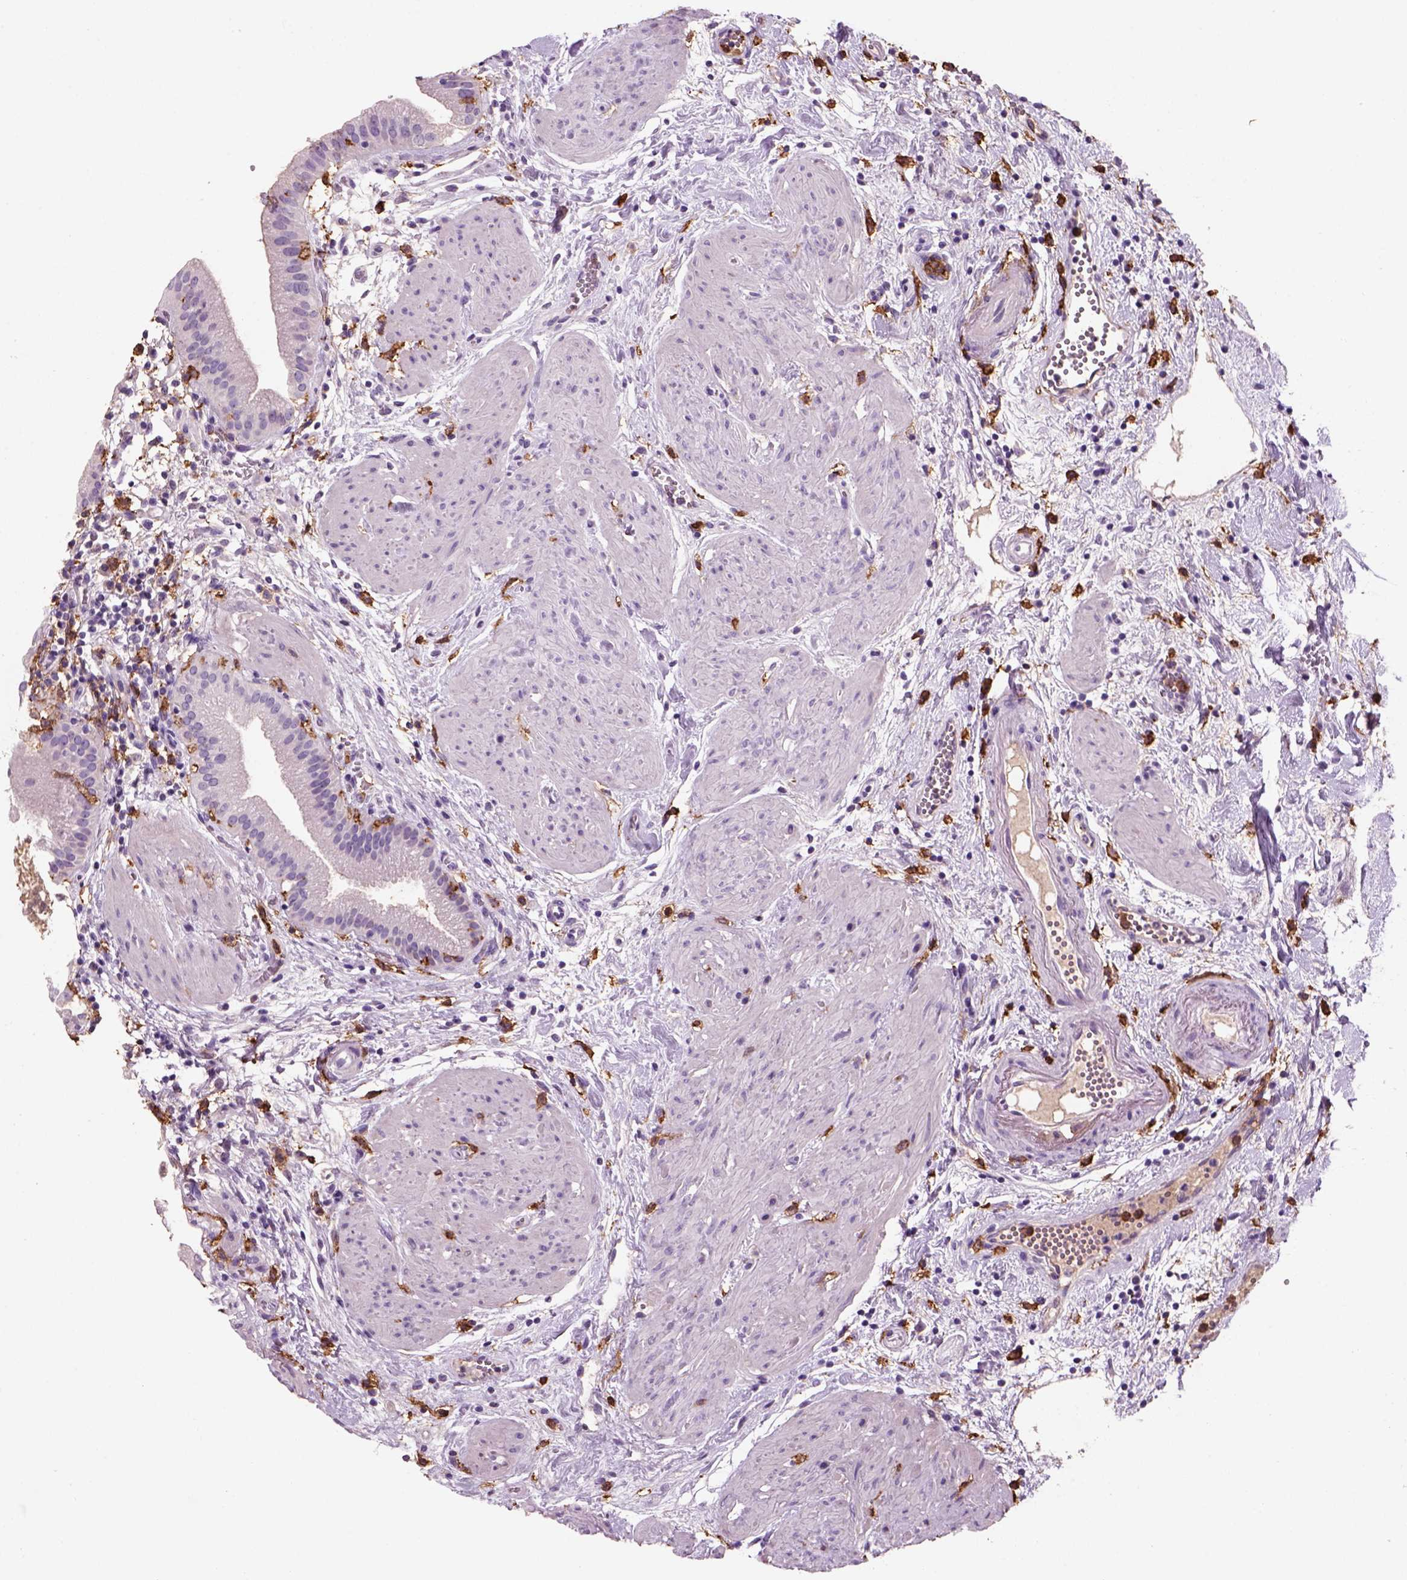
{"staining": {"intensity": "negative", "quantity": "none", "location": "none"}, "tissue": "gallbladder", "cell_type": "Glandular cells", "image_type": "normal", "snomed": [{"axis": "morphology", "description": "Normal tissue, NOS"}, {"axis": "topography", "description": "Gallbladder"}], "caption": "Gallbladder stained for a protein using immunohistochemistry displays no staining glandular cells.", "gene": "CD14", "patient": {"sex": "female", "age": 65}}